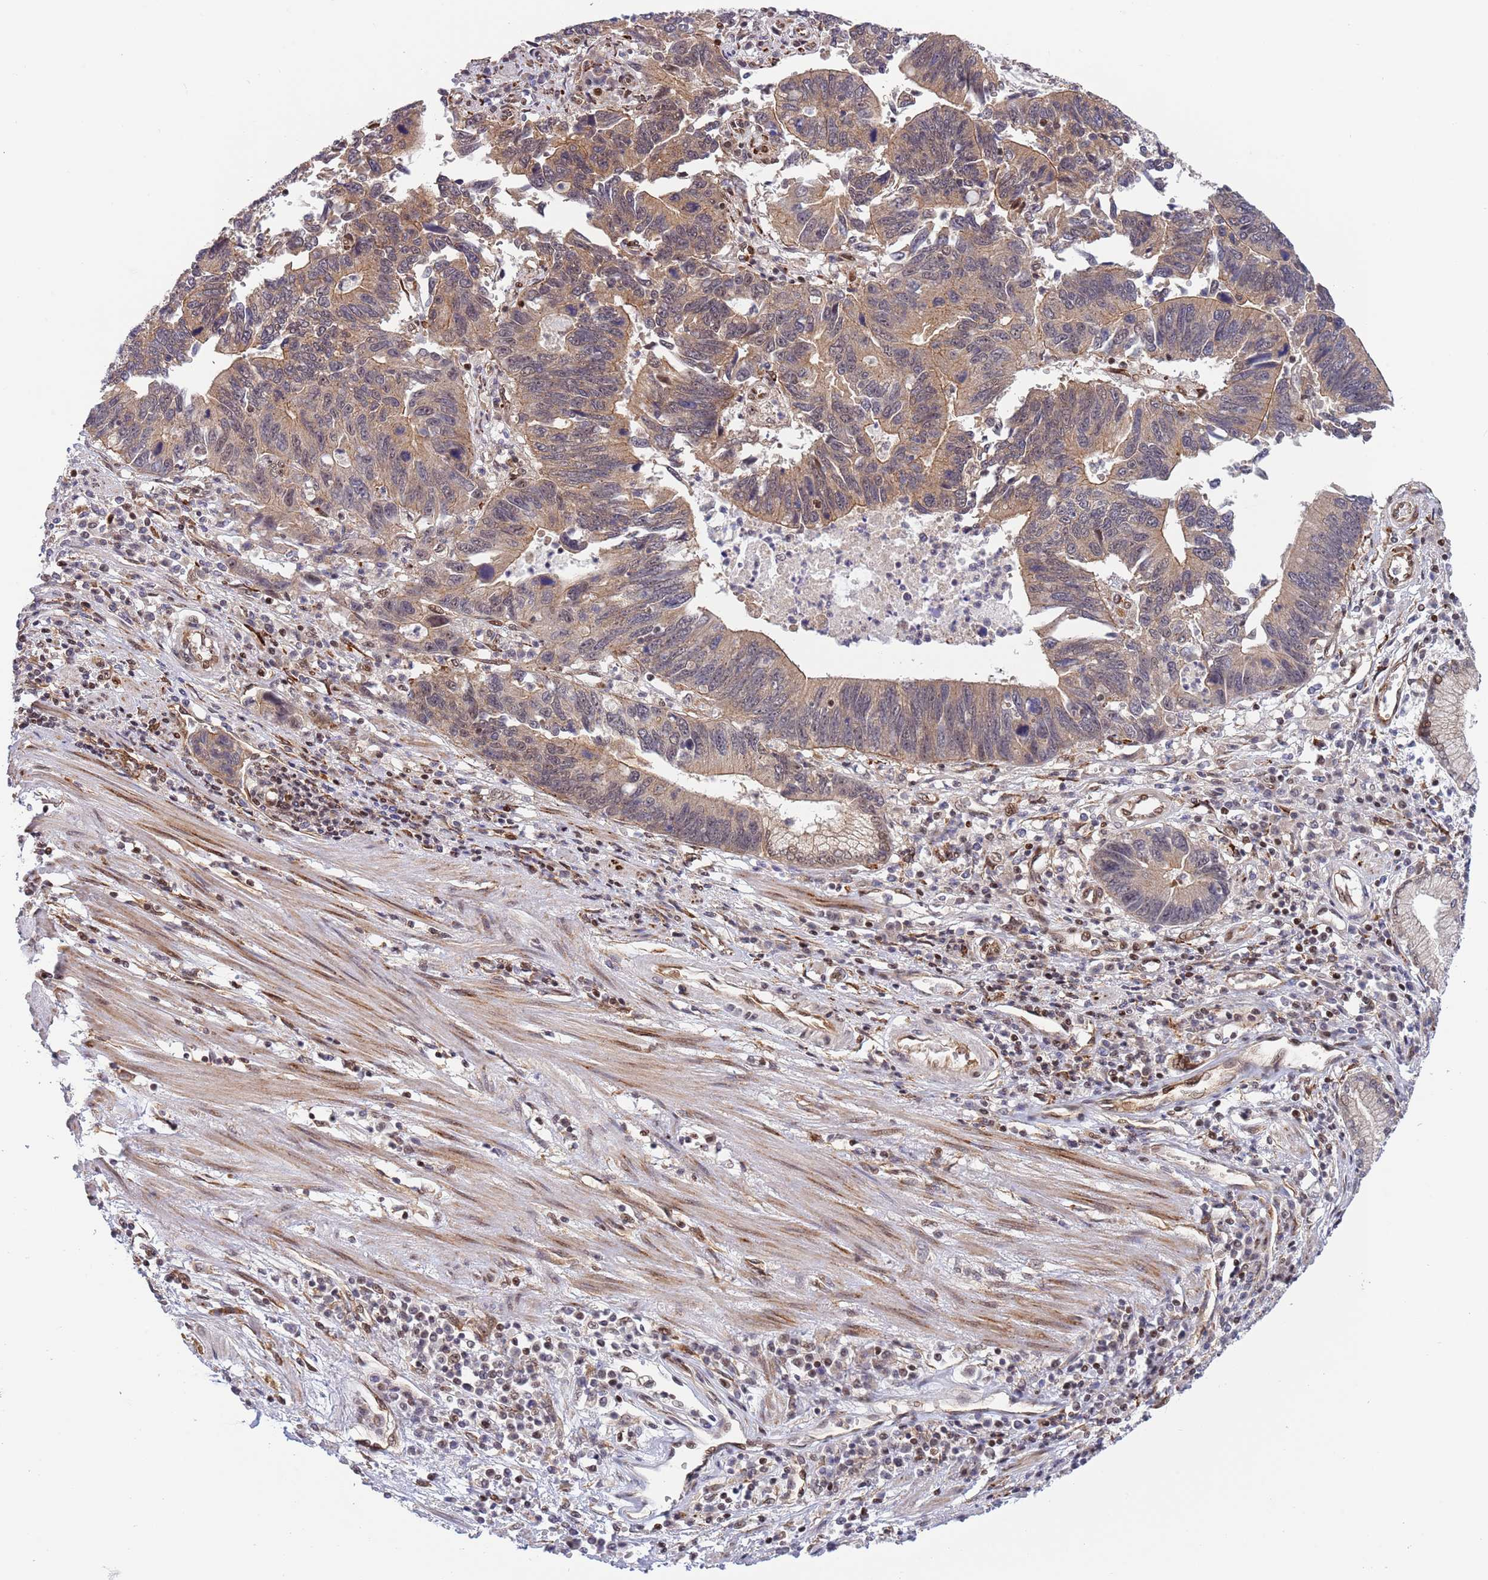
{"staining": {"intensity": "weak", "quantity": ">75%", "location": "cytoplasmic/membranous"}, "tissue": "stomach cancer", "cell_type": "Tumor cells", "image_type": "cancer", "snomed": [{"axis": "morphology", "description": "Adenocarcinoma, NOS"}, {"axis": "topography", "description": "Stomach"}], "caption": "Protein analysis of stomach cancer (adenocarcinoma) tissue displays weak cytoplasmic/membranous positivity in about >75% of tumor cells.", "gene": "TBX10", "patient": {"sex": "male", "age": 59}}